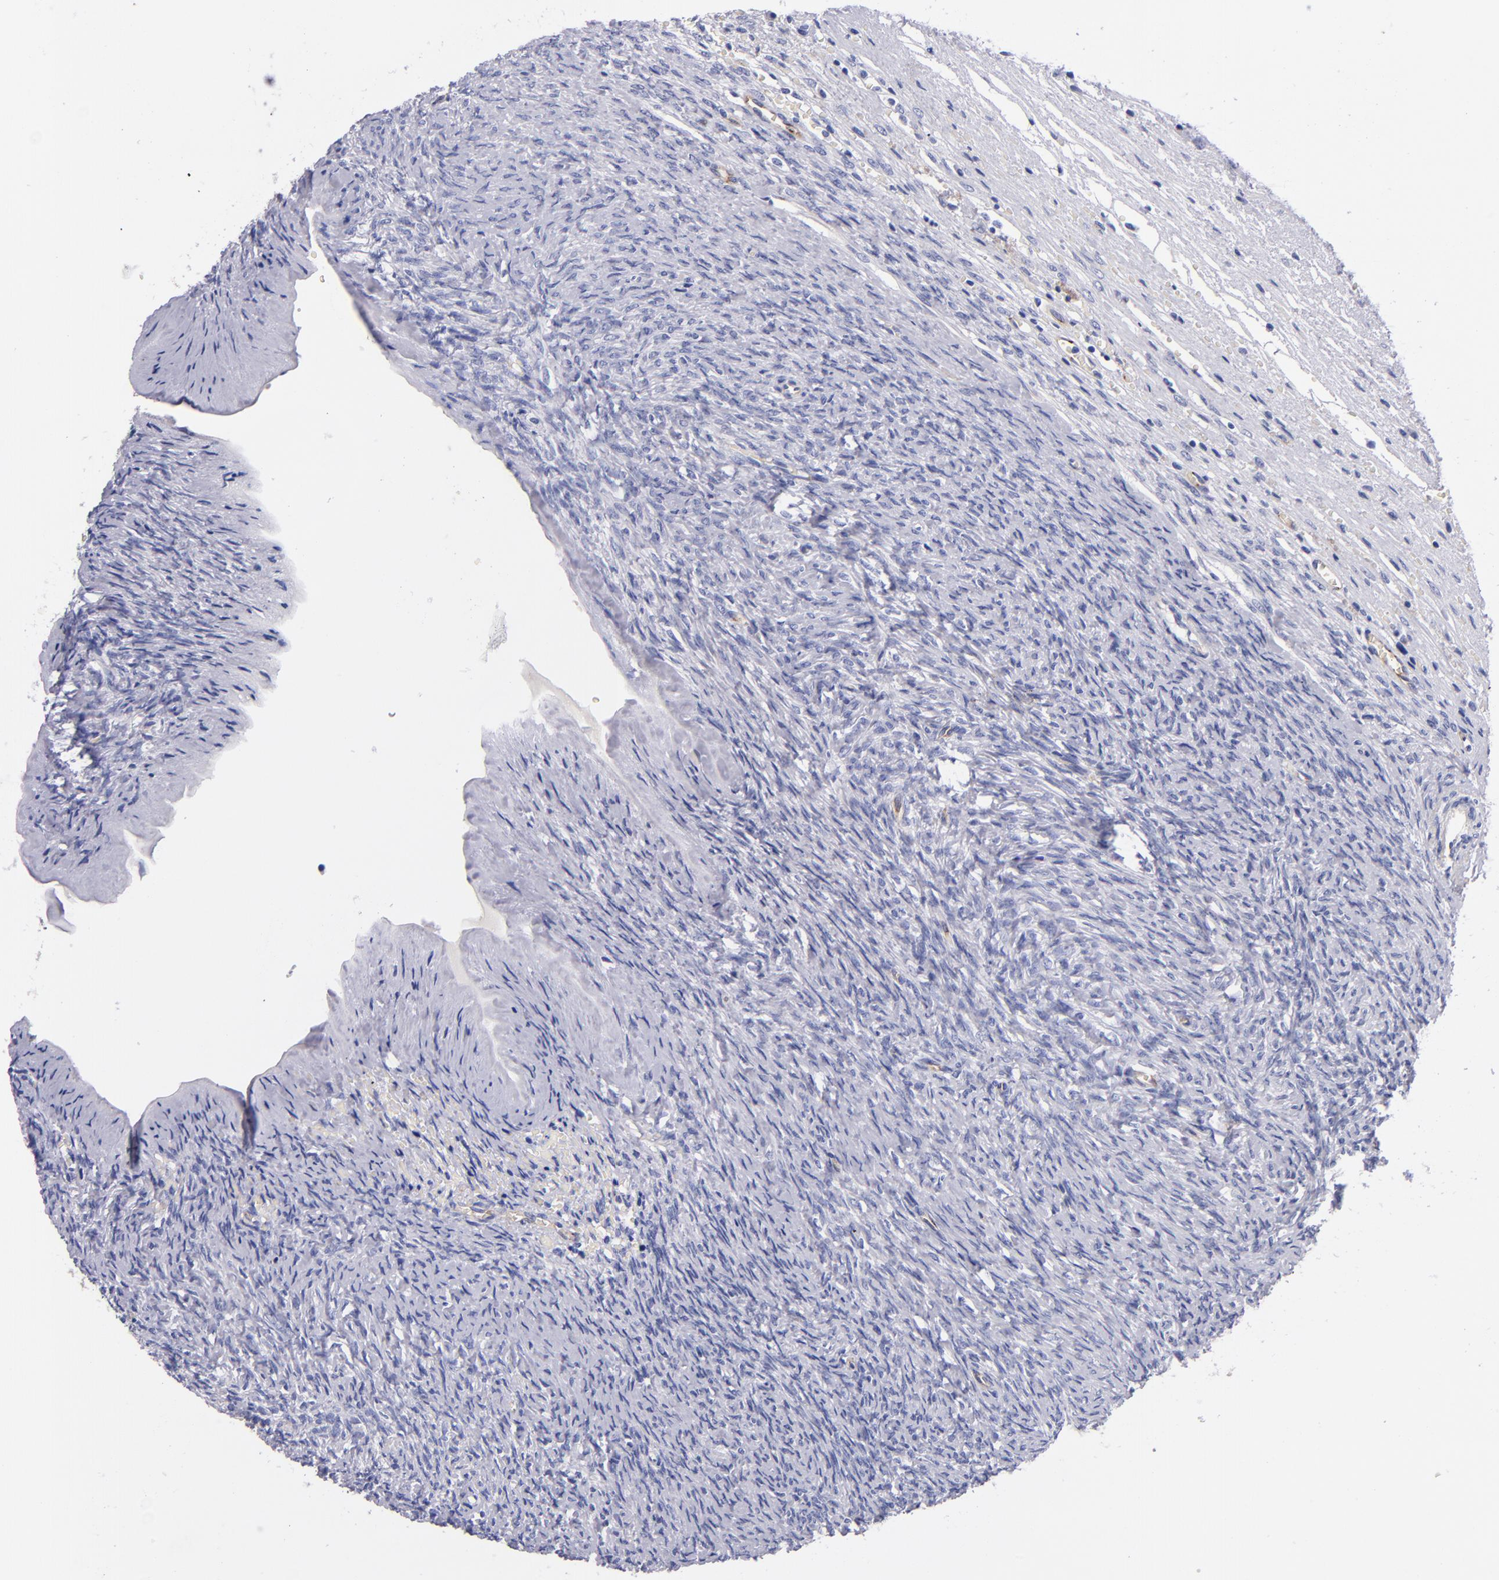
{"staining": {"intensity": "negative", "quantity": "none", "location": "none"}, "tissue": "ovary", "cell_type": "Follicle cells", "image_type": "normal", "snomed": [{"axis": "morphology", "description": "Normal tissue, NOS"}, {"axis": "topography", "description": "Ovary"}], "caption": "An image of human ovary is negative for staining in follicle cells. The staining was performed using DAB (3,3'-diaminobenzidine) to visualize the protein expression in brown, while the nuclei were stained in blue with hematoxylin (Magnification: 20x).", "gene": "NOS3", "patient": {"sex": "female", "age": 56}}